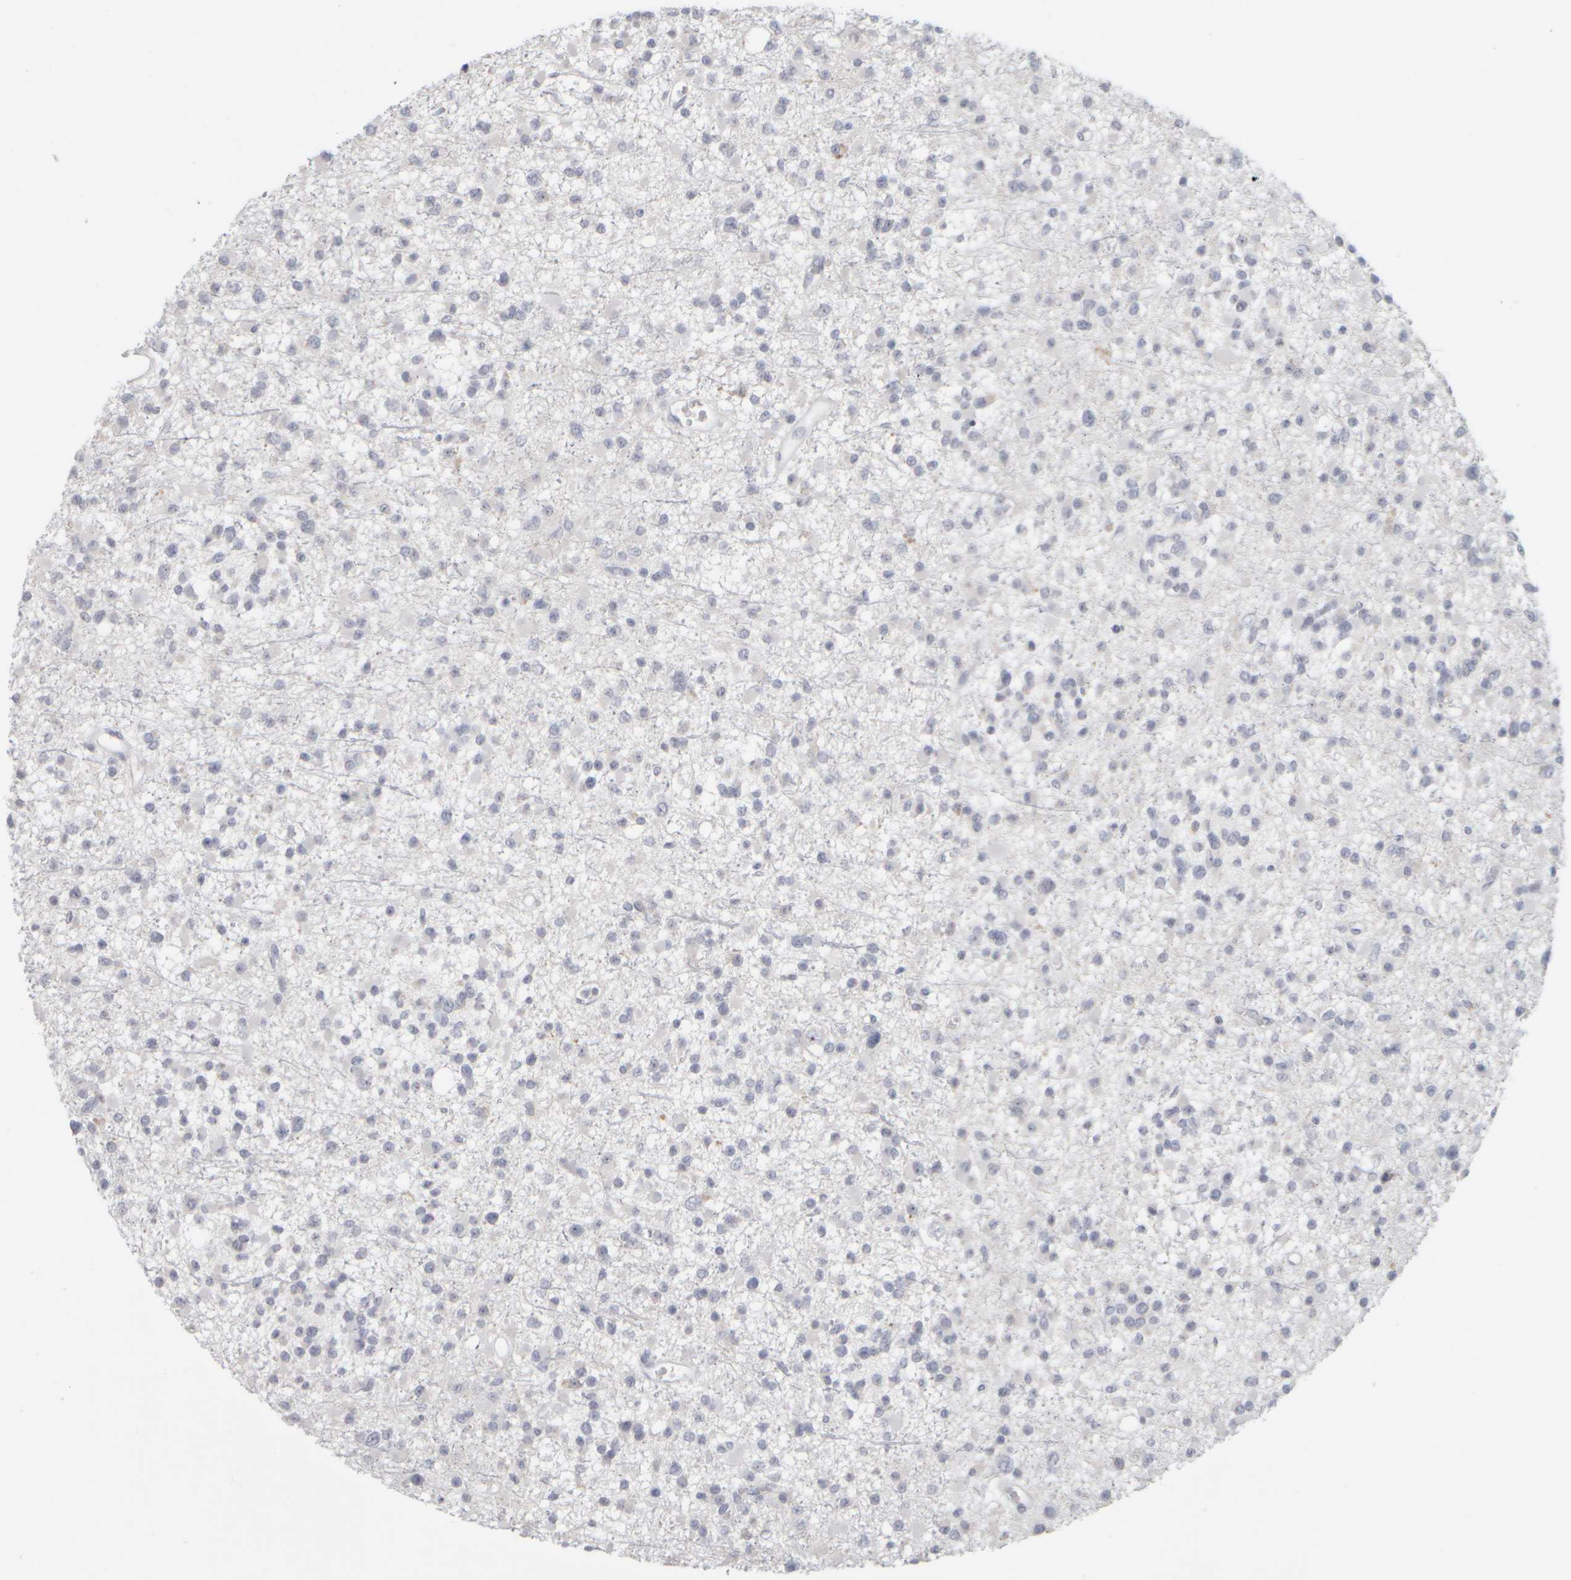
{"staining": {"intensity": "negative", "quantity": "none", "location": "none"}, "tissue": "glioma", "cell_type": "Tumor cells", "image_type": "cancer", "snomed": [{"axis": "morphology", "description": "Glioma, malignant, Low grade"}, {"axis": "topography", "description": "Brain"}], "caption": "Immunohistochemical staining of glioma reveals no significant expression in tumor cells. (Brightfield microscopy of DAB (3,3'-diaminobenzidine) IHC at high magnification).", "gene": "DCXR", "patient": {"sex": "female", "age": 22}}